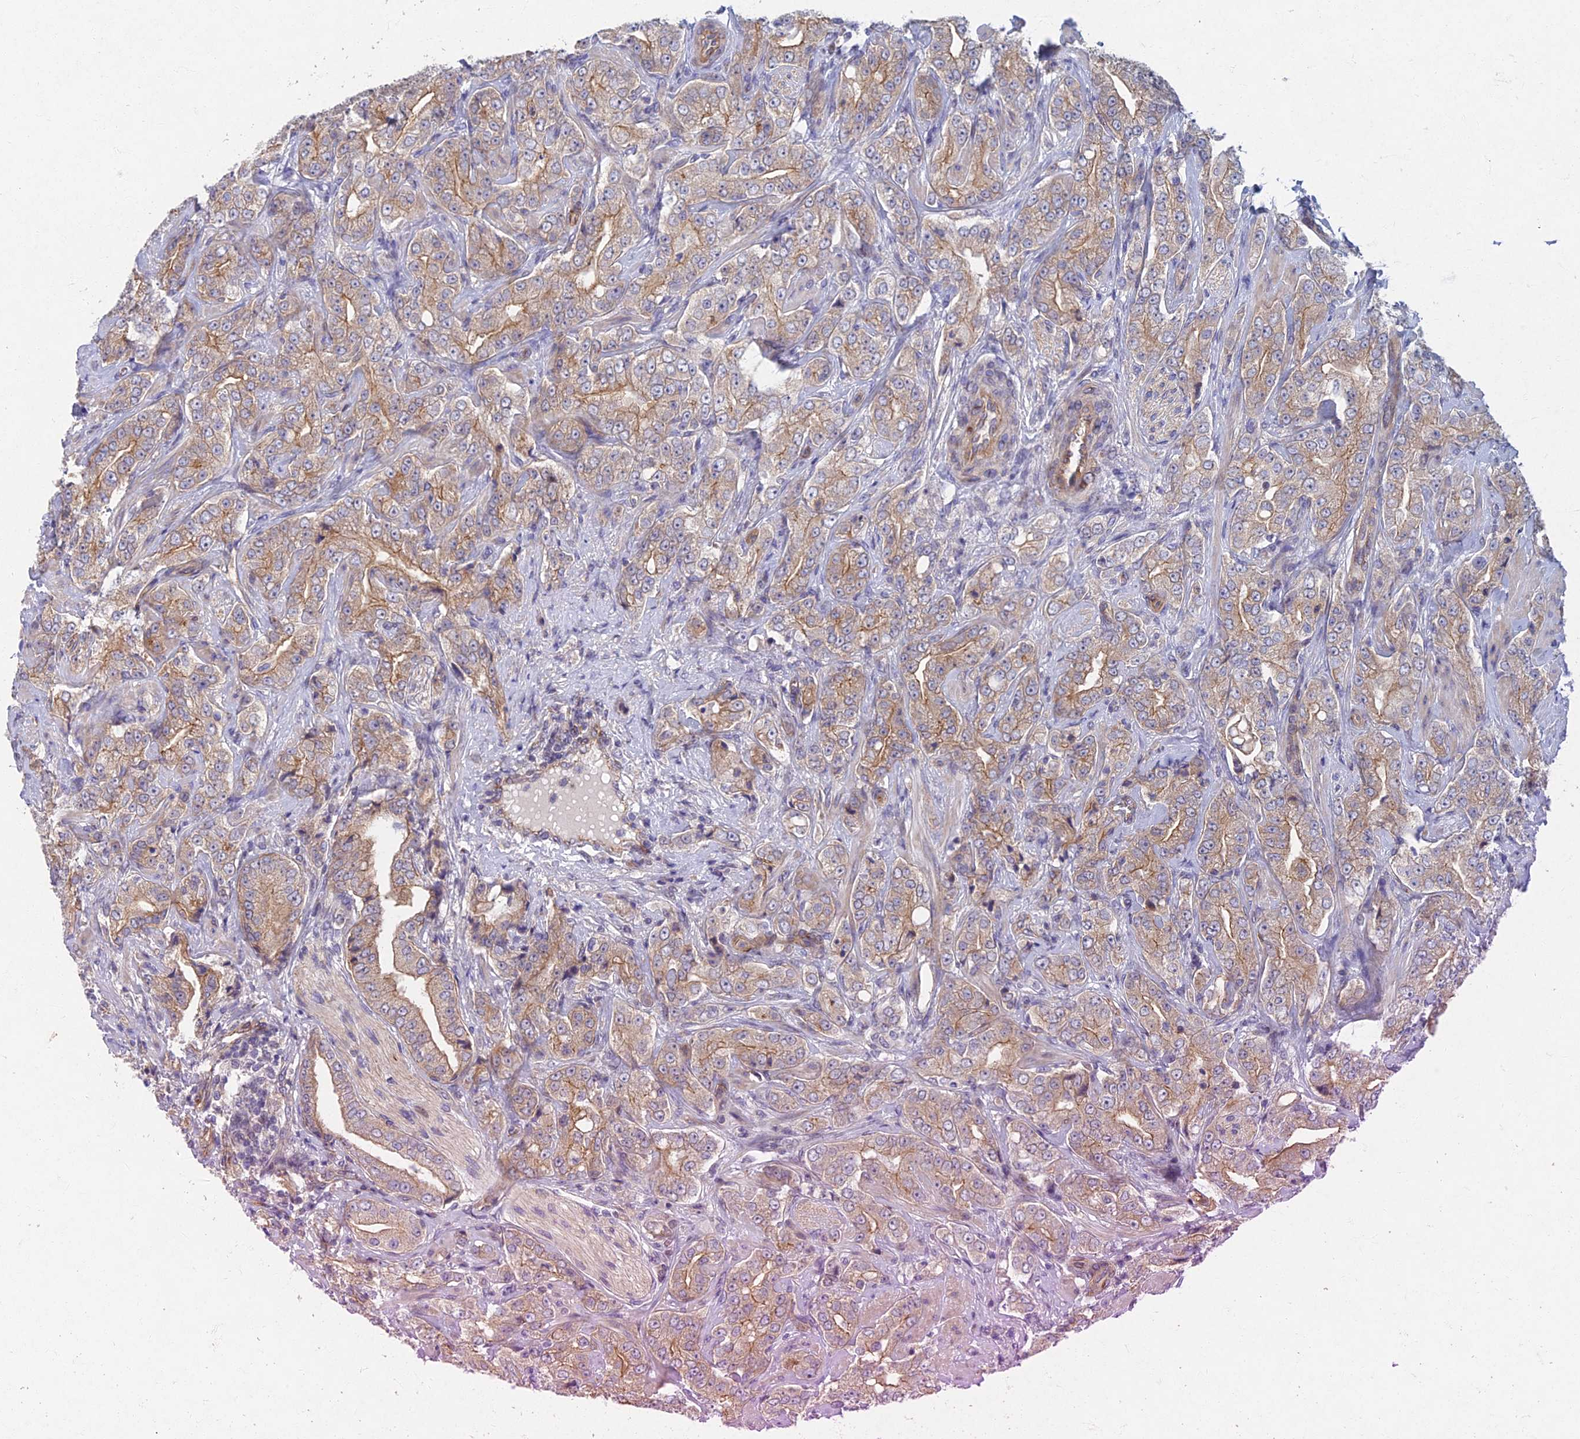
{"staining": {"intensity": "moderate", "quantity": ">75%", "location": "cytoplasmic/membranous"}, "tissue": "prostate cancer", "cell_type": "Tumor cells", "image_type": "cancer", "snomed": [{"axis": "morphology", "description": "Adenocarcinoma, Low grade"}, {"axis": "topography", "description": "Prostate"}], "caption": "Protein staining of prostate low-grade adenocarcinoma tissue demonstrates moderate cytoplasmic/membranous positivity in about >75% of tumor cells.", "gene": "RHBDL2", "patient": {"sex": "male", "age": 67}}